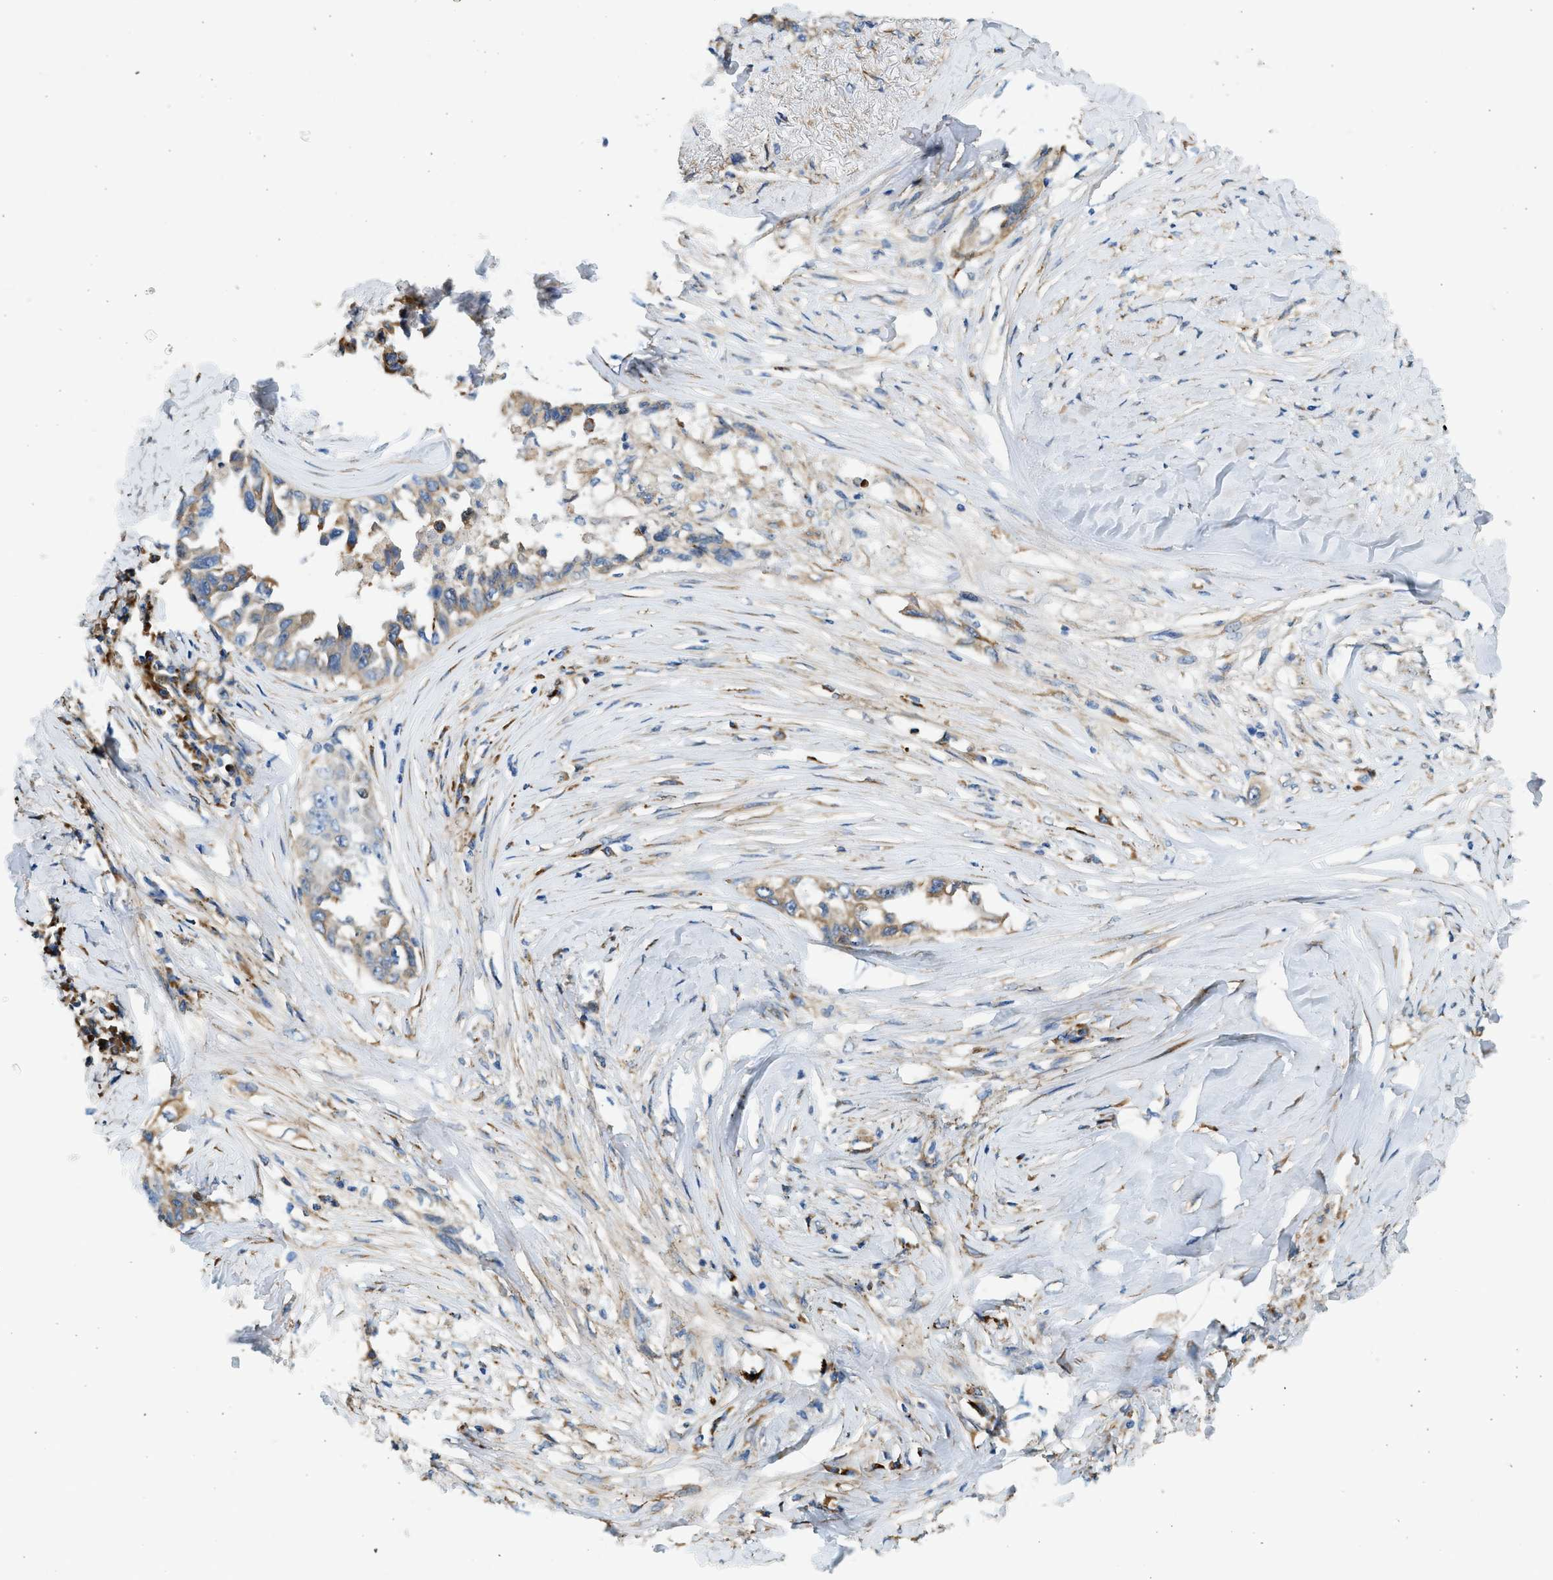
{"staining": {"intensity": "weak", "quantity": "25%-75%", "location": "cytoplasmic/membranous"}, "tissue": "lung cancer", "cell_type": "Tumor cells", "image_type": "cancer", "snomed": [{"axis": "morphology", "description": "Adenocarcinoma, NOS"}, {"axis": "topography", "description": "Lung"}], "caption": "Immunohistochemical staining of lung cancer displays weak cytoplasmic/membranous protein staining in approximately 25%-75% of tumor cells. Nuclei are stained in blue.", "gene": "CNTN6", "patient": {"sex": "female", "age": 51}}